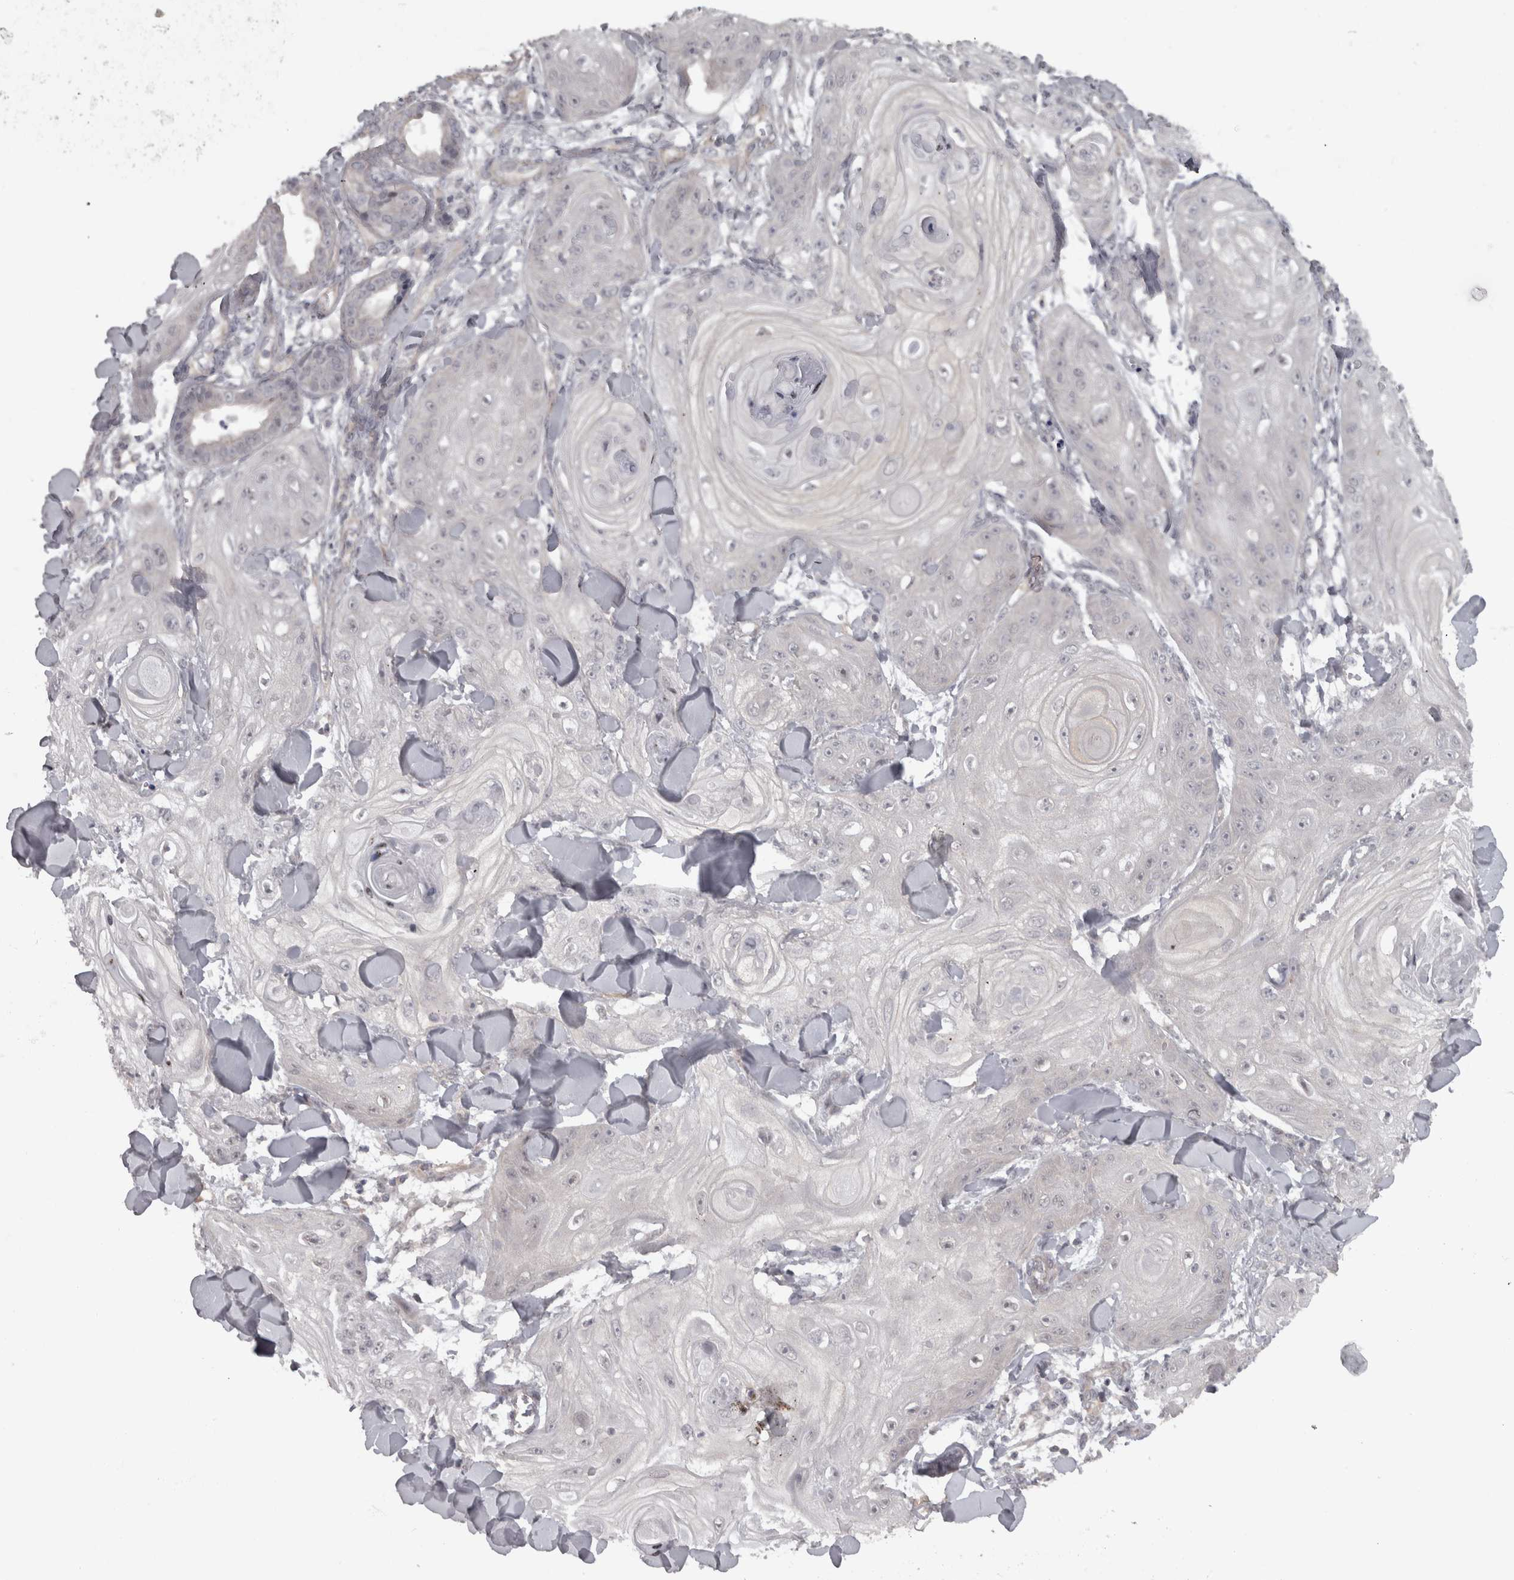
{"staining": {"intensity": "negative", "quantity": "none", "location": "none"}, "tissue": "skin cancer", "cell_type": "Tumor cells", "image_type": "cancer", "snomed": [{"axis": "morphology", "description": "Squamous cell carcinoma, NOS"}, {"axis": "topography", "description": "Skin"}], "caption": "Image shows no significant protein positivity in tumor cells of squamous cell carcinoma (skin).", "gene": "PPP1R12B", "patient": {"sex": "male", "age": 74}}